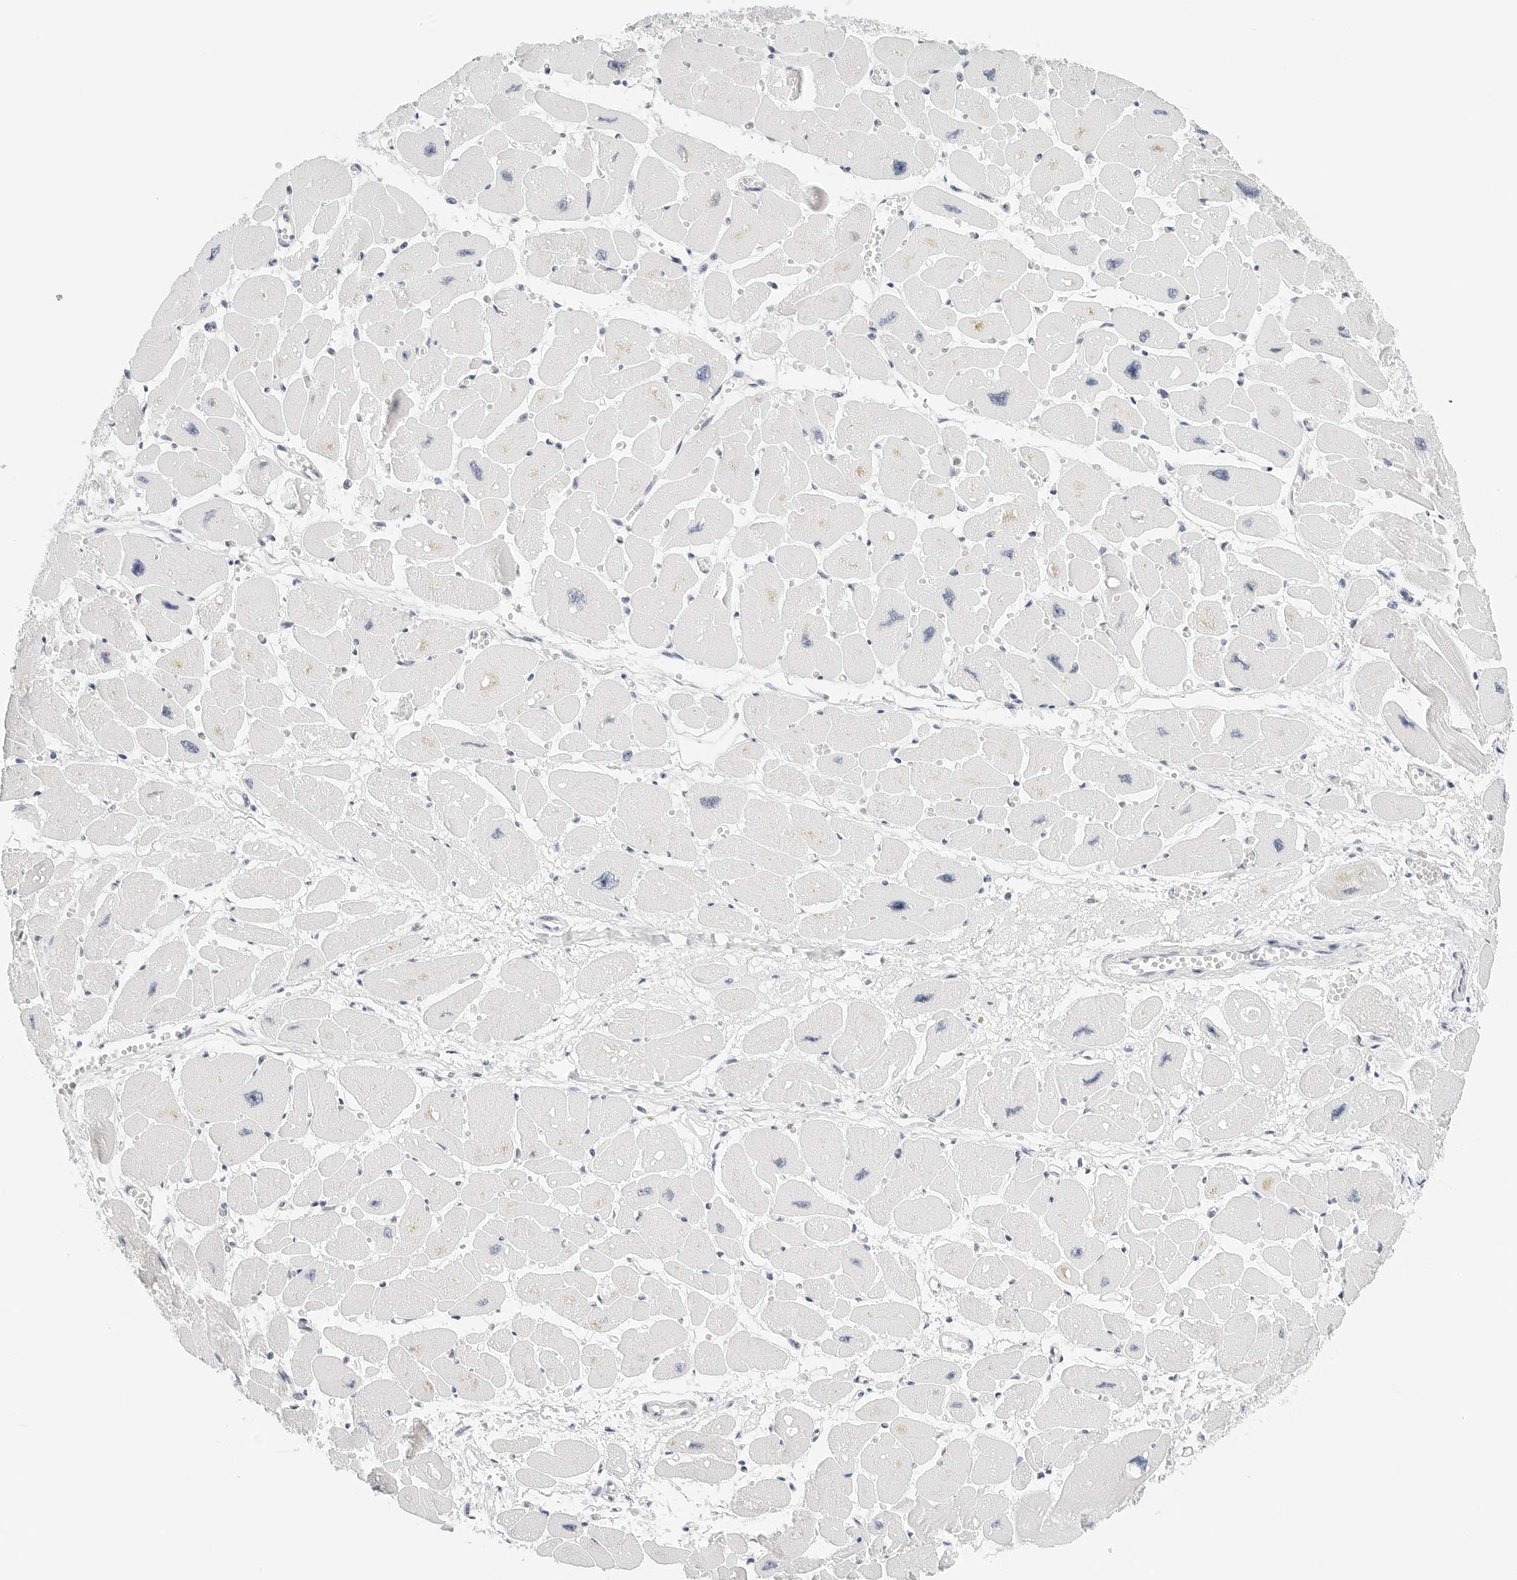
{"staining": {"intensity": "negative", "quantity": "none", "location": "none"}, "tissue": "heart muscle", "cell_type": "Cardiomyocytes", "image_type": "normal", "snomed": [{"axis": "morphology", "description": "Normal tissue, NOS"}, {"axis": "topography", "description": "Heart"}], "caption": "Human heart muscle stained for a protein using IHC shows no expression in cardiomyocytes.", "gene": "CD22", "patient": {"sex": "female", "age": 54}}